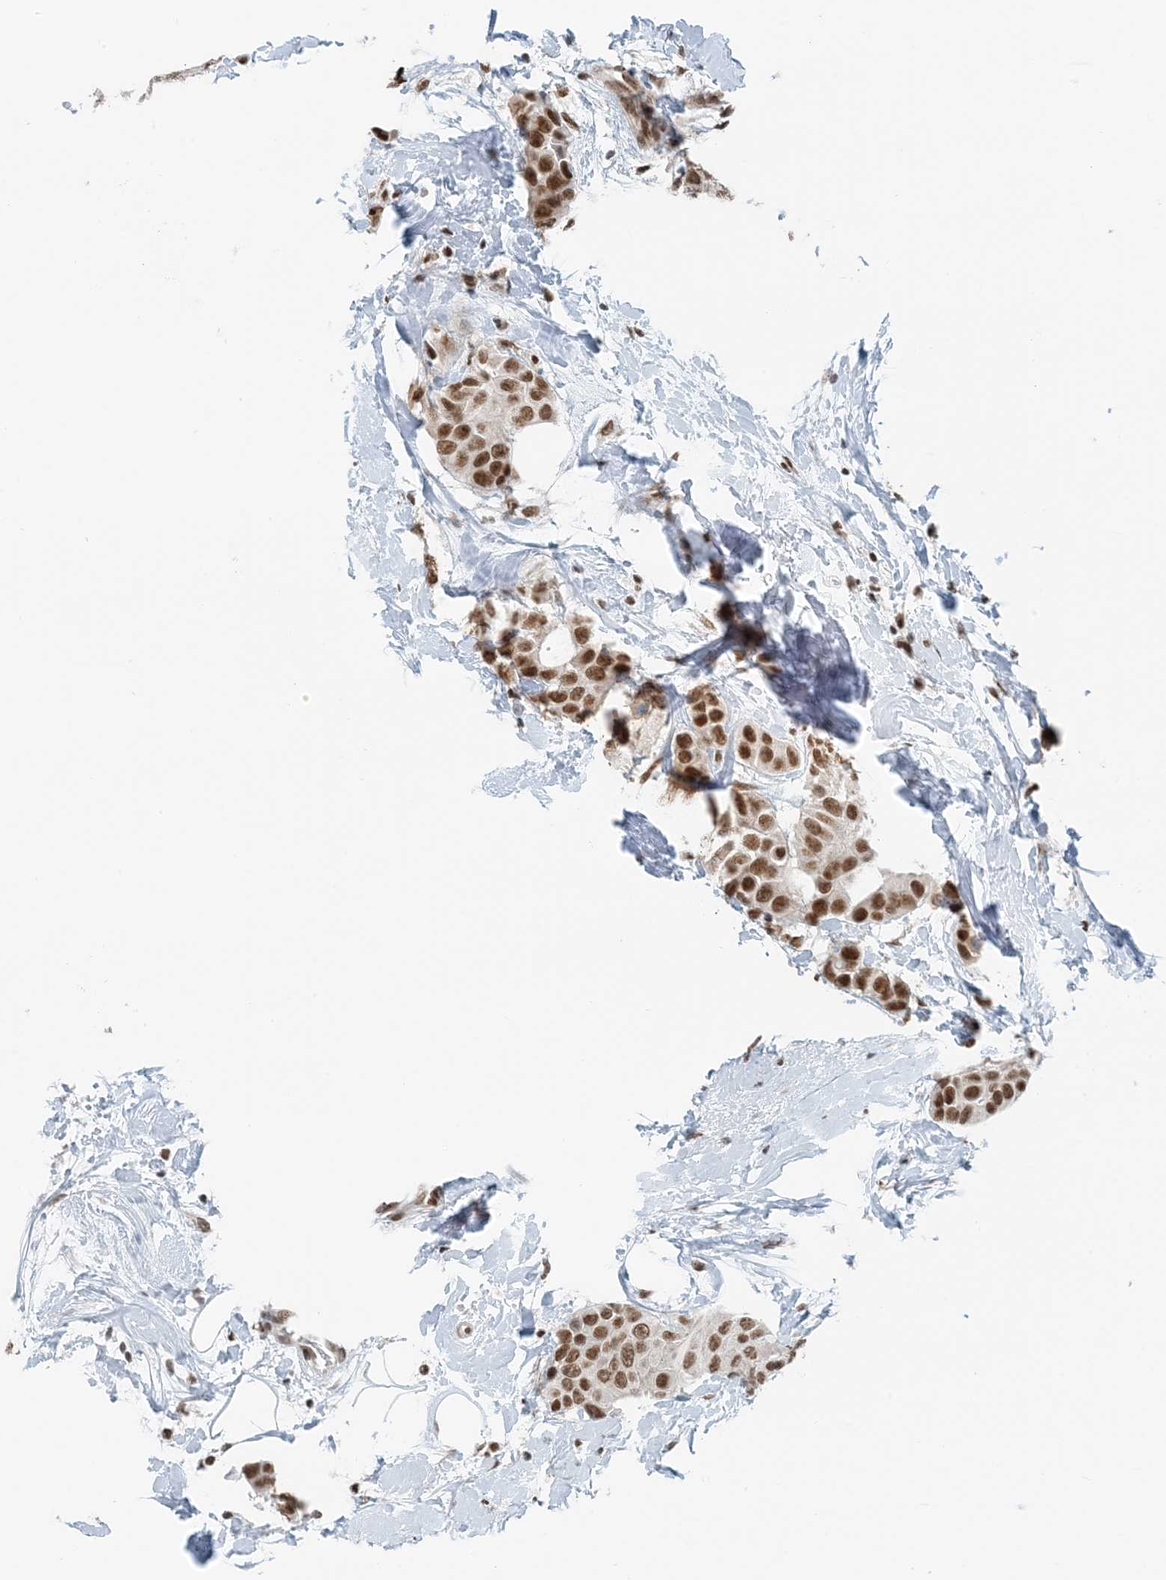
{"staining": {"intensity": "strong", "quantity": ">75%", "location": "nuclear"}, "tissue": "breast cancer", "cell_type": "Tumor cells", "image_type": "cancer", "snomed": [{"axis": "morphology", "description": "Normal tissue, NOS"}, {"axis": "morphology", "description": "Duct carcinoma"}, {"axis": "topography", "description": "Breast"}], "caption": "Protein expression analysis of breast infiltrating ductal carcinoma displays strong nuclear expression in about >75% of tumor cells. The staining was performed using DAB, with brown indicating positive protein expression. Nuclei are stained blue with hematoxylin.", "gene": "ZNF500", "patient": {"sex": "female", "age": 39}}